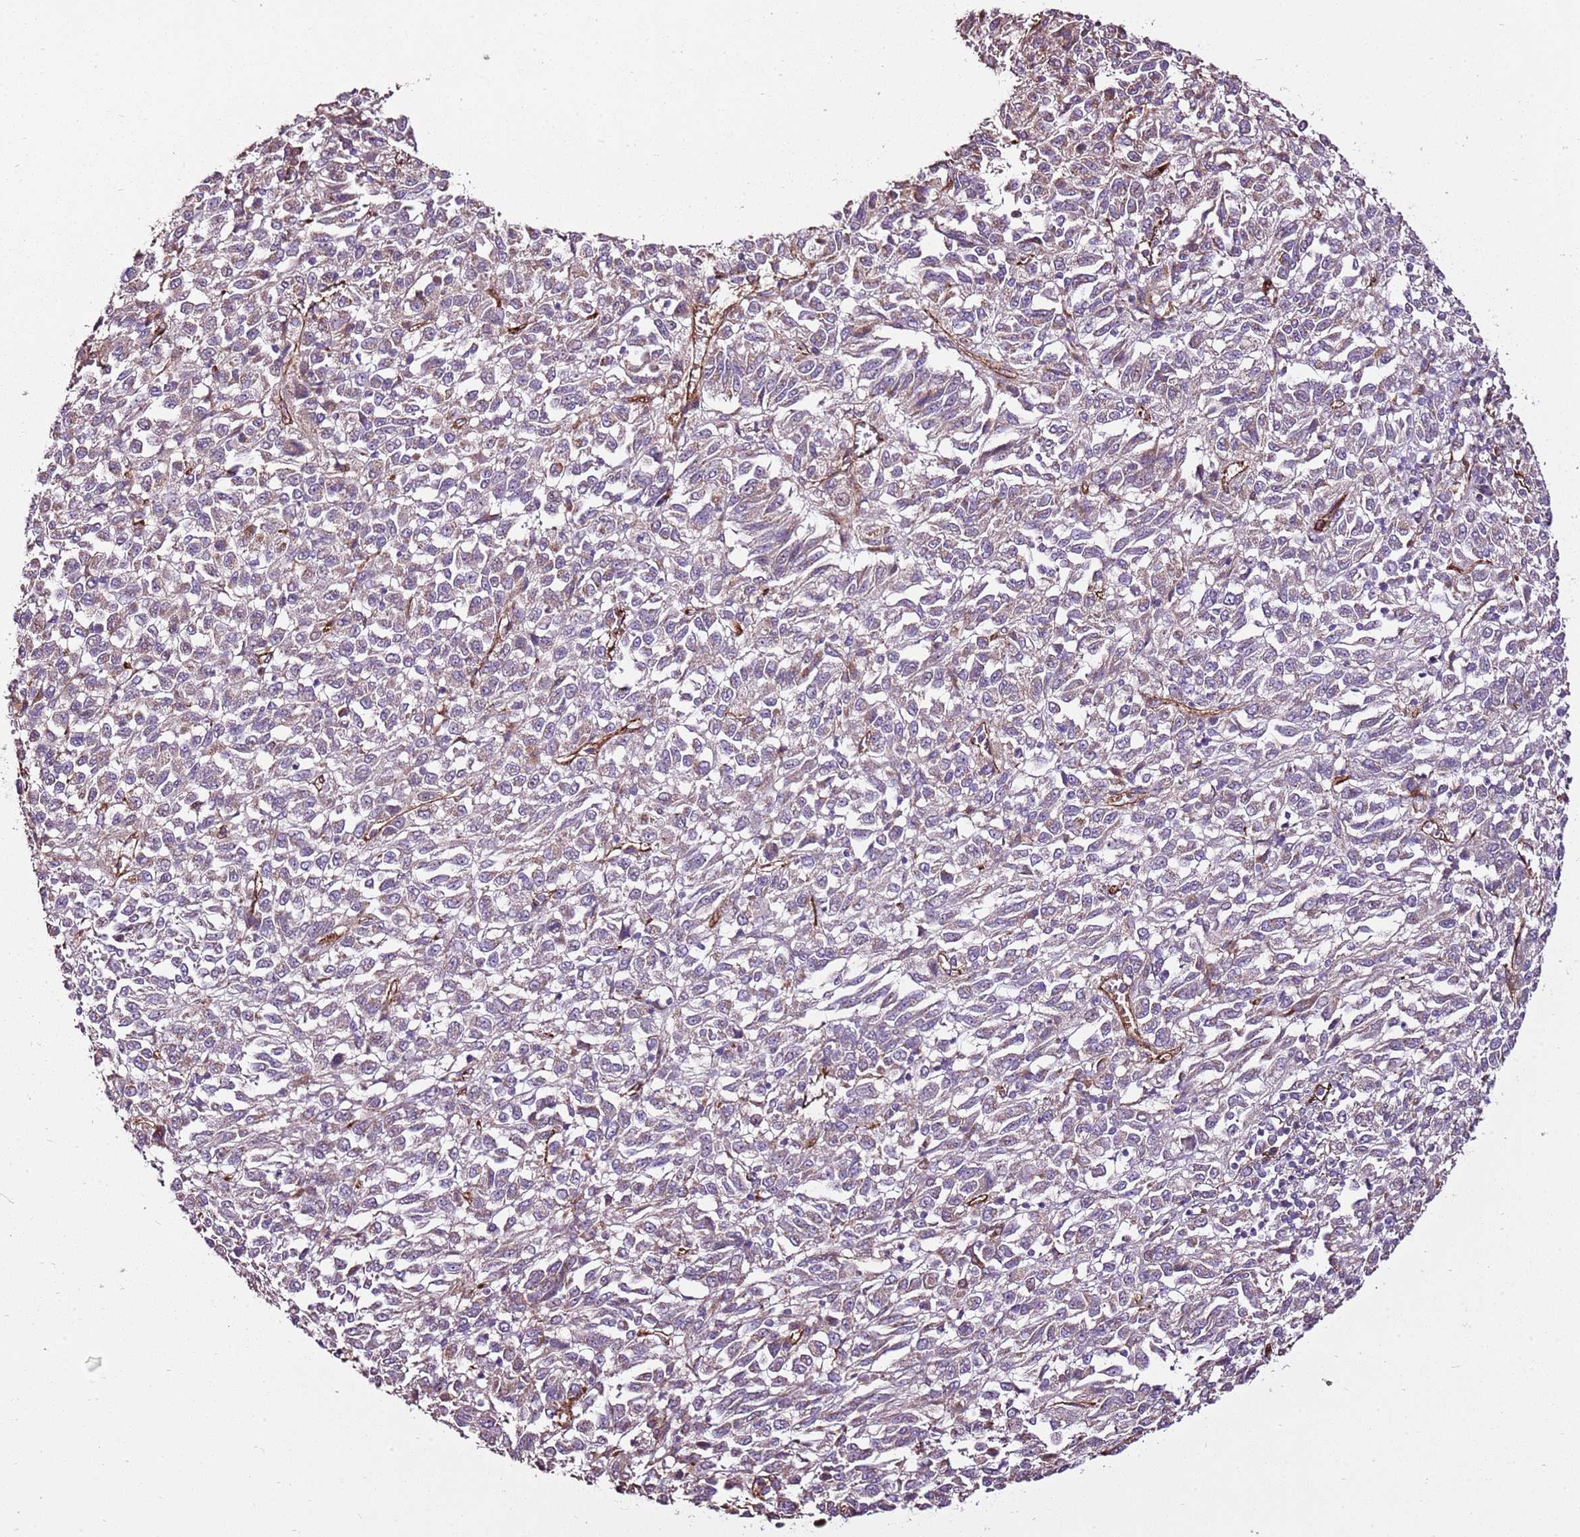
{"staining": {"intensity": "negative", "quantity": "none", "location": "none"}, "tissue": "melanoma", "cell_type": "Tumor cells", "image_type": "cancer", "snomed": [{"axis": "morphology", "description": "Malignant melanoma, Metastatic site"}, {"axis": "topography", "description": "Lung"}], "caption": "Photomicrograph shows no significant protein expression in tumor cells of malignant melanoma (metastatic site).", "gene": "ZNF827", "patient": {"sex": "male", "age": 64}}